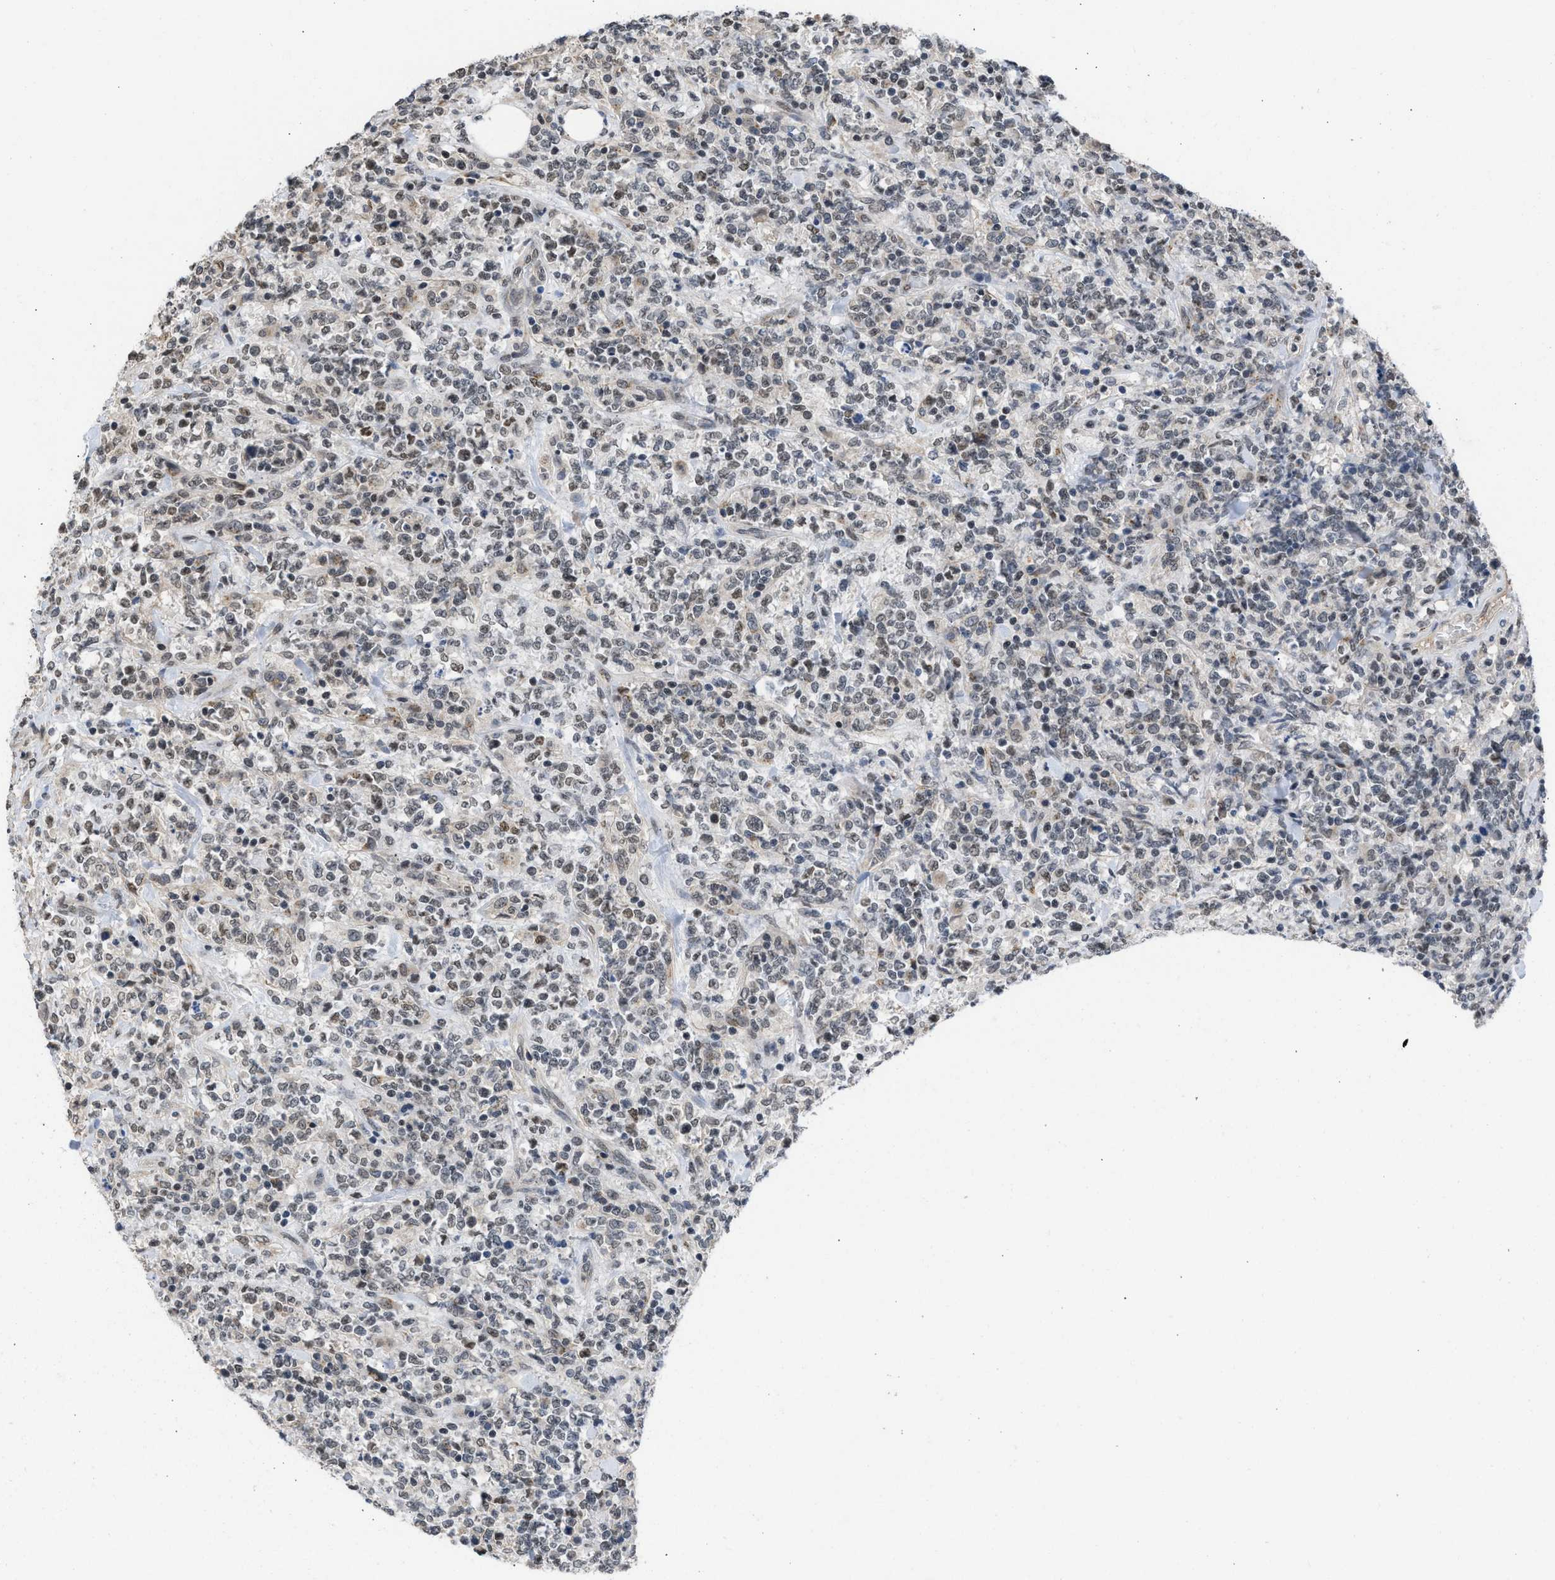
{"staining": {"intensity": "weak", "quantity": ">75%", "location": "nuclear"}, "tissue": "lymphoma", "cell_type": "Tumor cells", "image_type": "cancer", "snomed": [{"axis": "morphology", "description": "Malignant lymphoma, non-Hodgkin's type, High grade"}, {"axis": "topography", "description": "Soft tissue"}], "caption": "Lymphoma stained with a protein marker reveals weak staining in tumor cells.", "gene": "TERF2IP", "patient": {"sex": "male", "age": 18}}